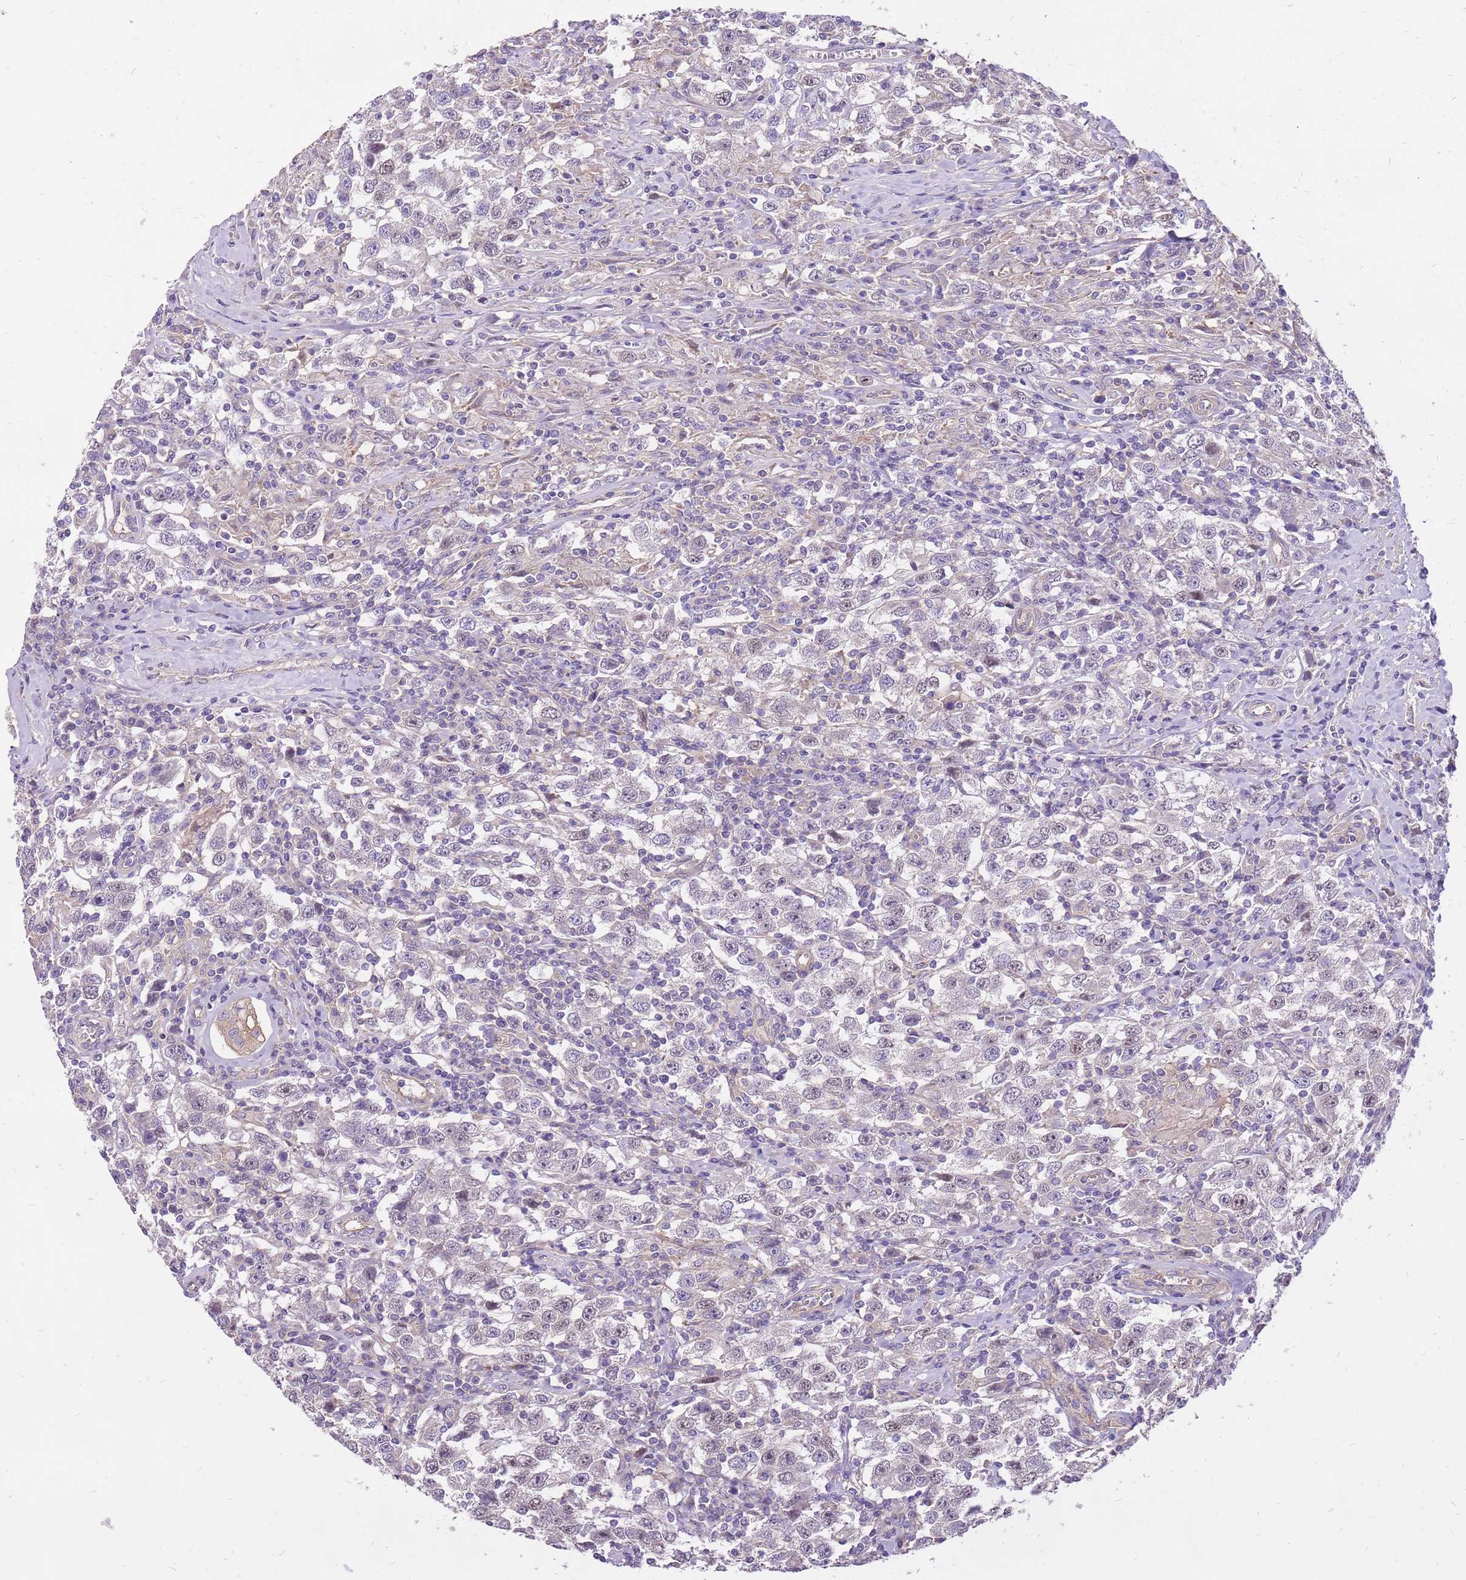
{"staining": {"intensity": "weak", "quantity": "<25%", "location": "nuclear"}, "tissue": "testis cancer", "cell_type": "Tumor cells", "image_type": "cancer", "snomed": [{"axis": "morphology", "description": "Seminoma, NOS"}, {"axis": "topography", "description": "Testis"}], "caption": "A histopathology image of testis cancer stained for a protein exhibits no brown staining in tumor cells.", "gene": "WASHC4", "patient": {"sex": "male", "age": 41}}